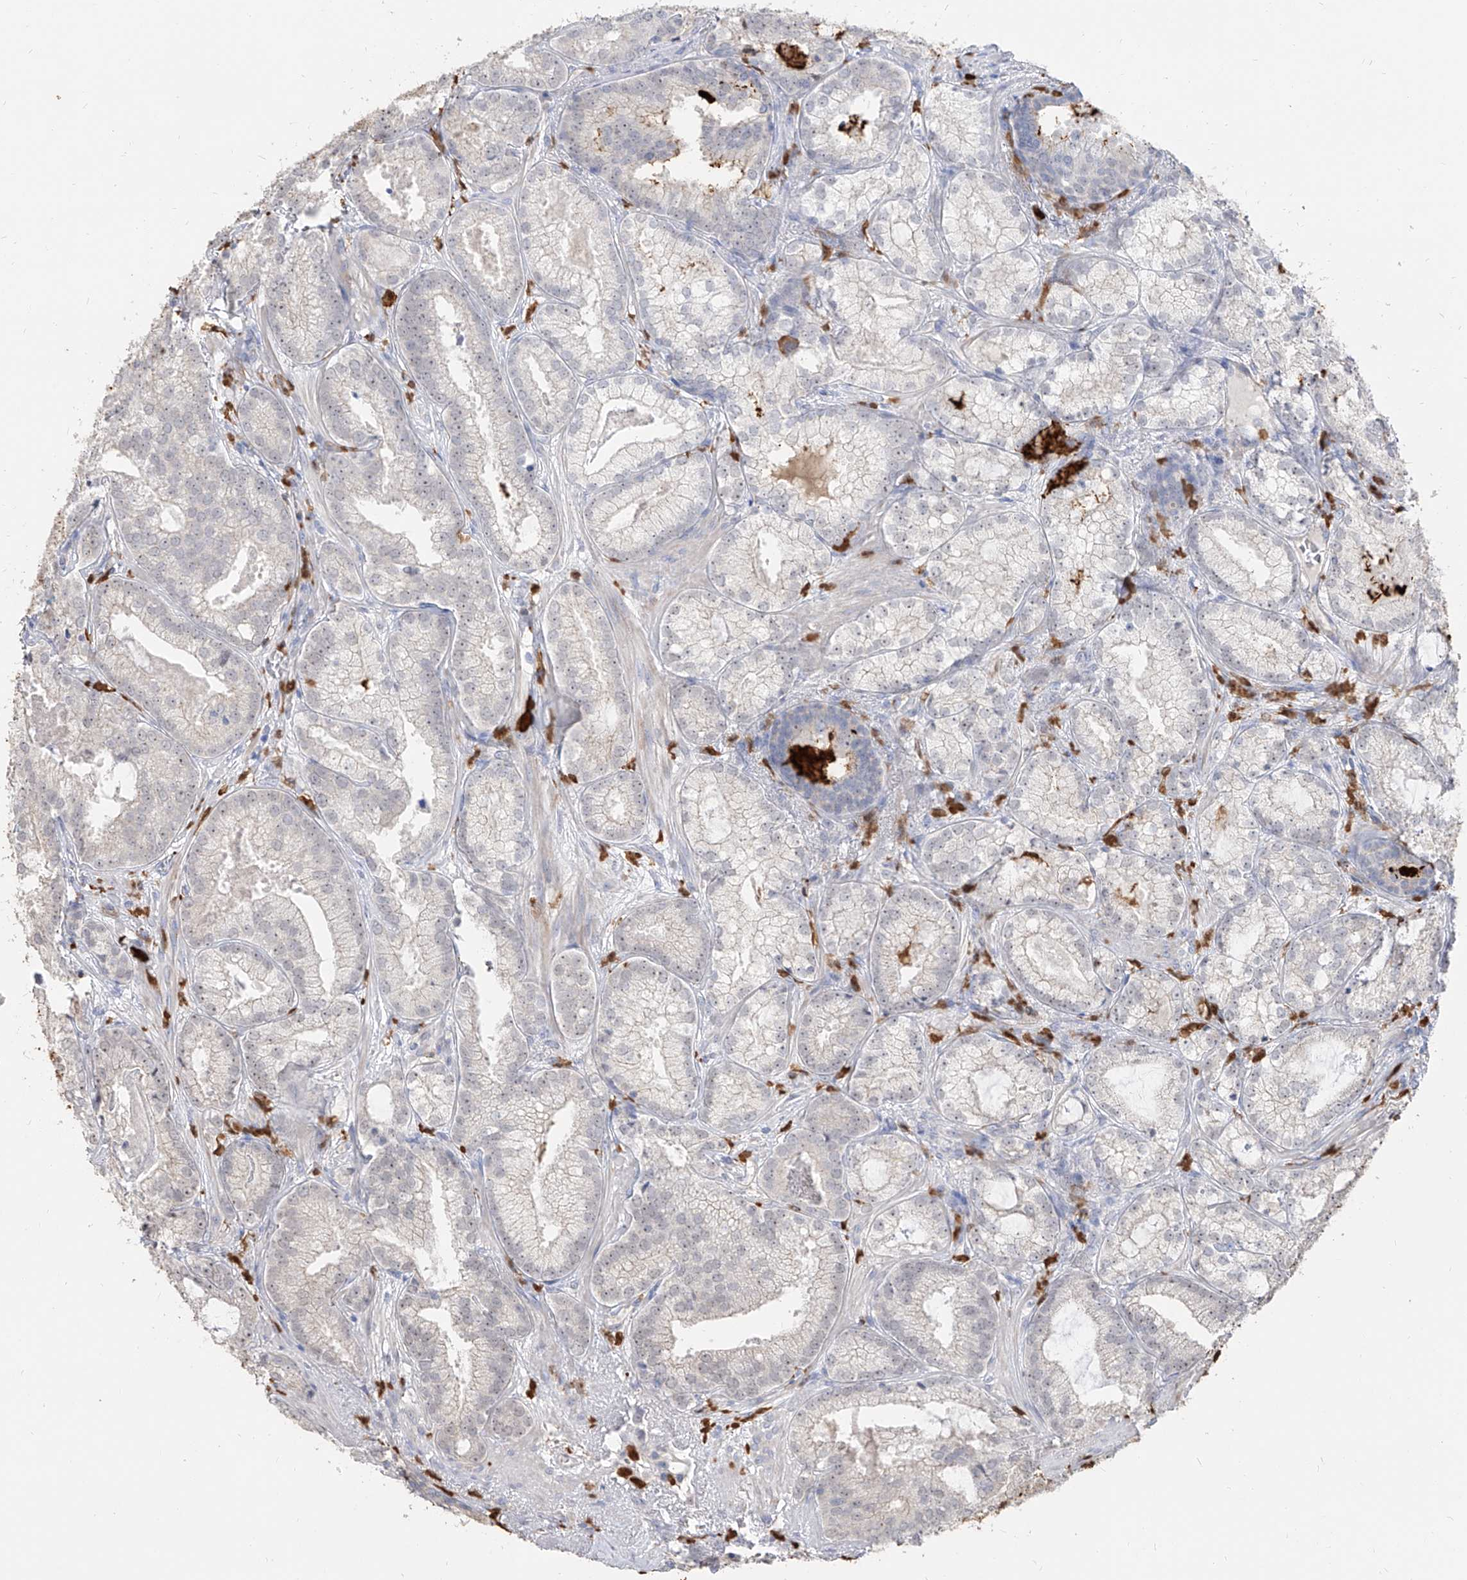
{"staining": {"intensity": "negative", "quantity": "none", "location": "none"}, "tissue": "prostate cancer", "cell_type": "Tumor cells", "image_type": "cancer", "snomed": [{"axis": "morphology", "description": "Normal morphology"}, {"axis": "morphology", "description": "Adenocarcinoma, Low grade"}, {"axis": "topography", "description": "Prostate"}], "caption": "Tumor cells show no significant protein positivity in low-grade adenocarcinoma (prostate). (IHC, brightfield microscopy, high magnification).", "gene": "ZNF227", "patient": {"sex": "male", "age": 72}}